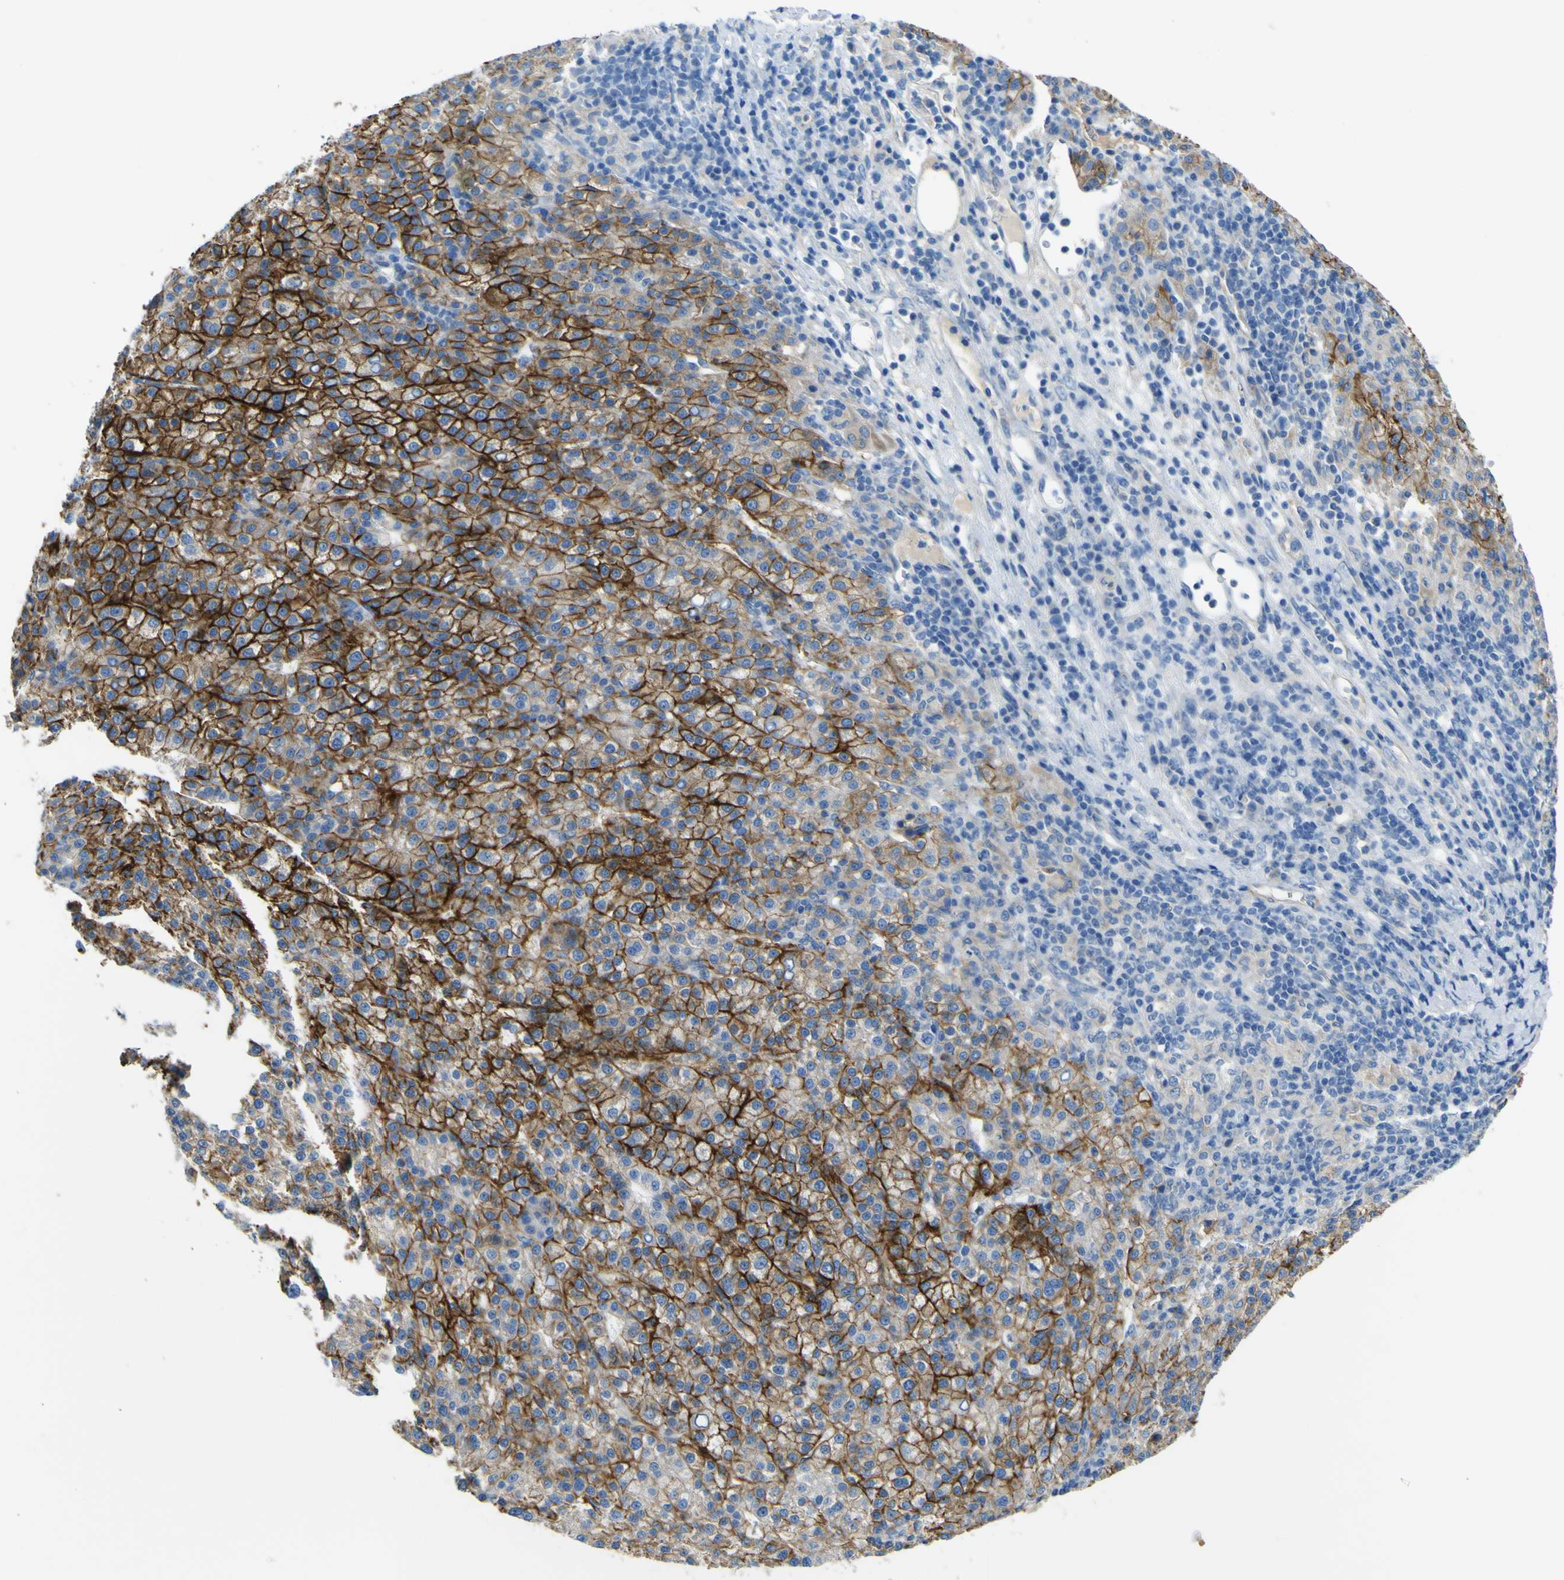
{"staining": {"intensity": "strong", "quantity": ">75%", "location": "cytoplasmic/membranous"}, "tissue": "liver cancer", "cell_type": "Tumor cells", "image_type": "cancer", "snomed": [{"axis": "morphology", "description": "Carcinoma, Hepatocellular, NOS"}, {"axis": "topography", "description": "Liver"}], "caption": "The micrograph demonstrates staining of liver cancer, revealing strong cytoplasmic/membranous protein staining (brown color) within tumor cells. The staining is performed using DAB brown chromogen to label protein expression. The nuclei are counter-stained blue using hematoxylin.", "gene": "ADGRA2", "patient": {"sex": "female", "age": 58}}